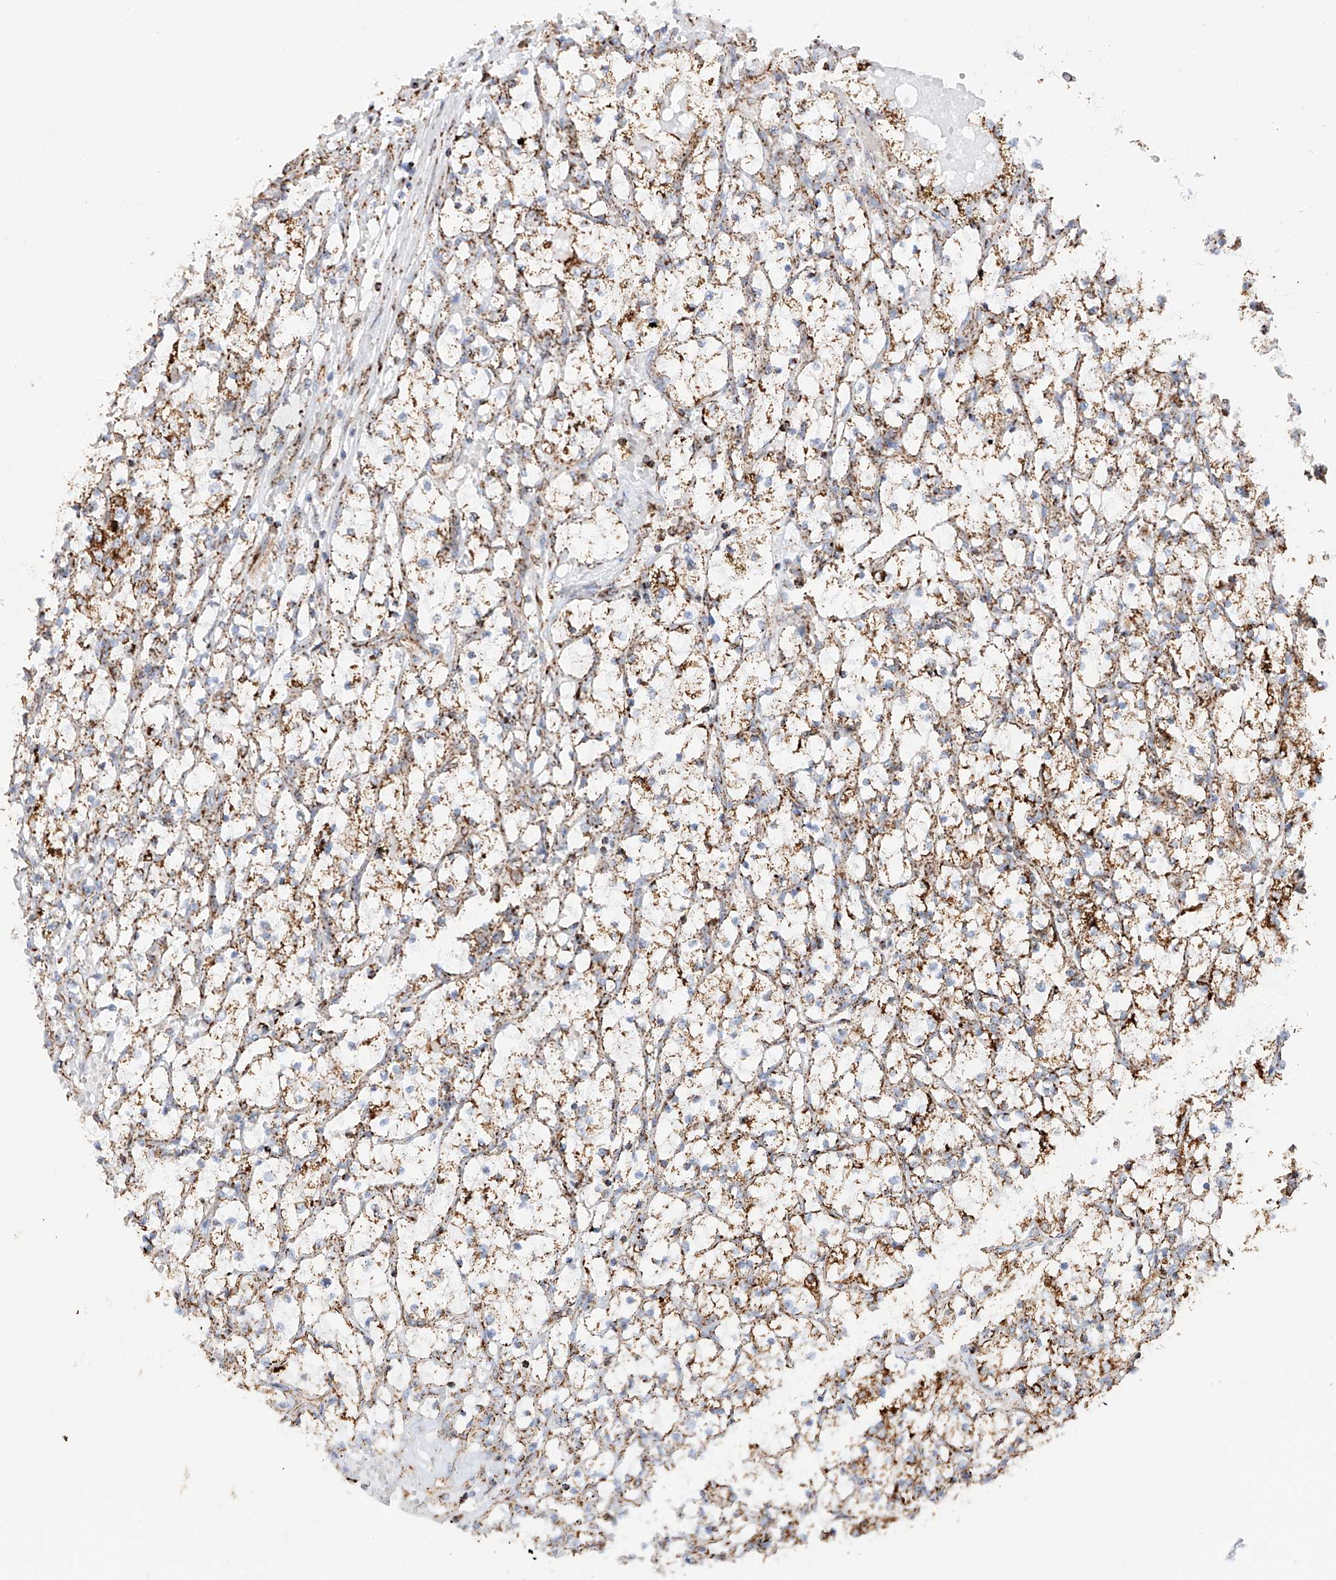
{"staining": {"intensity": "moderate", "quantity": ">75%", "location": "cytoplasmic/membranous"}, "tissue": "renal cancer", "cell_type": "Tumor cells", "image_type": "cancer", "snomed": [{"axis": "morphology", "description": "Adenocarcinoma, NOS"}, {"axis": "topography", "description": "Kidney"}], "caption": "This is an image of IHC staining of renal cancer, which shows moderate positivity in the cytoplasmic/membranous of tumor cells.", "gene": "TTC27", "patient": {"sex": "female", "age": 69}}